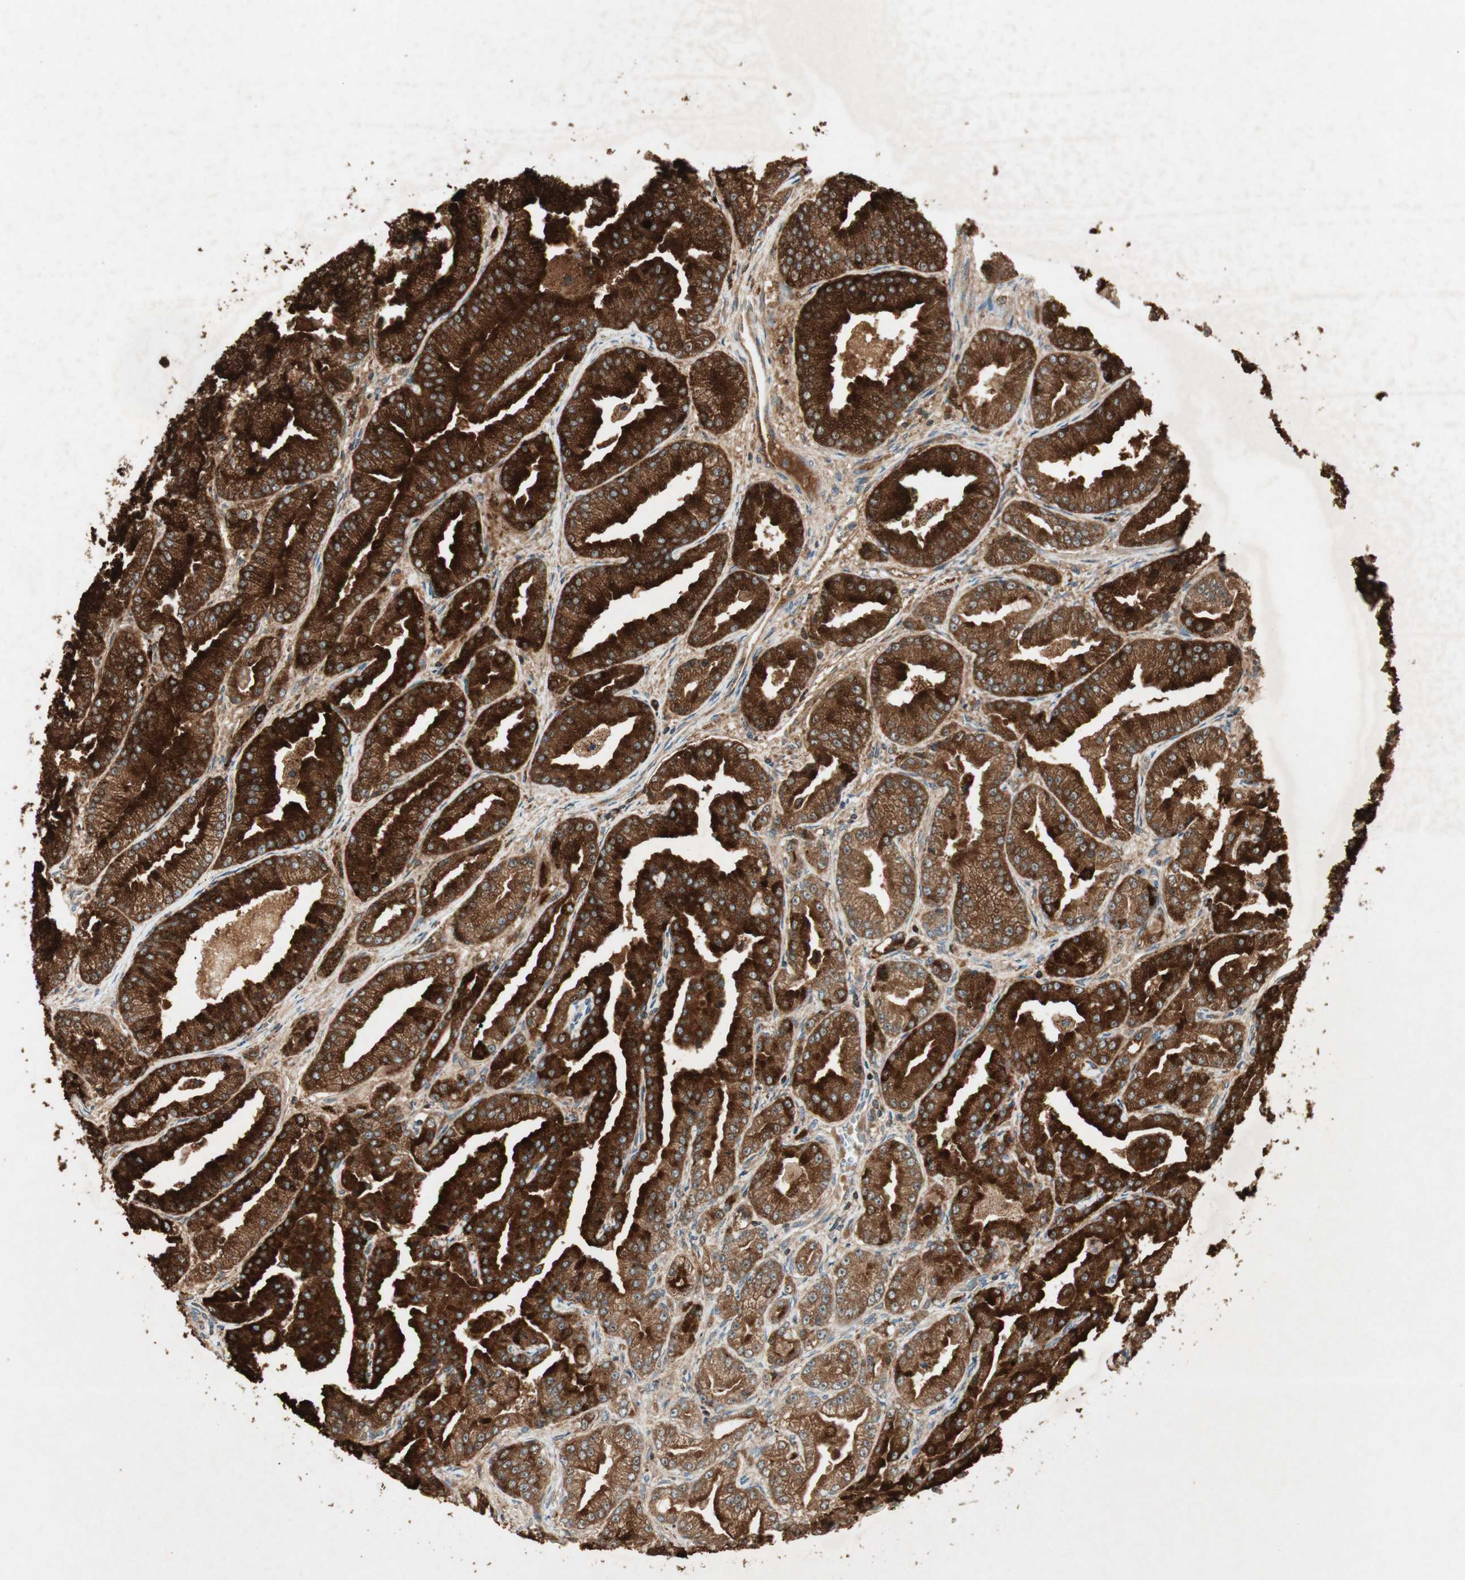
{"staining": {"intensity": "strong", "quantity": ">75%", "location": "cytoplasmic/membranous"}, "tissue": "prostate cancer", "cell_type": "Tumor cells", "image_type": "cancer", "snomed": [{"axis": "morphology", "description": "Adenocarcinoma, High grade"}, {"axis": "topography", "description": "Prostate"}], "caption": "High-grade adenocarcinoma (prostate) tissue exhibits strong cytoplasmic/membranous staining in about >75% of tumor cells, visualized by immunohistochemistry. (IHC, brightfield microscopy, high magnification).", "gene": "USP2", "patient": {"sex": "male", "age": 61}}